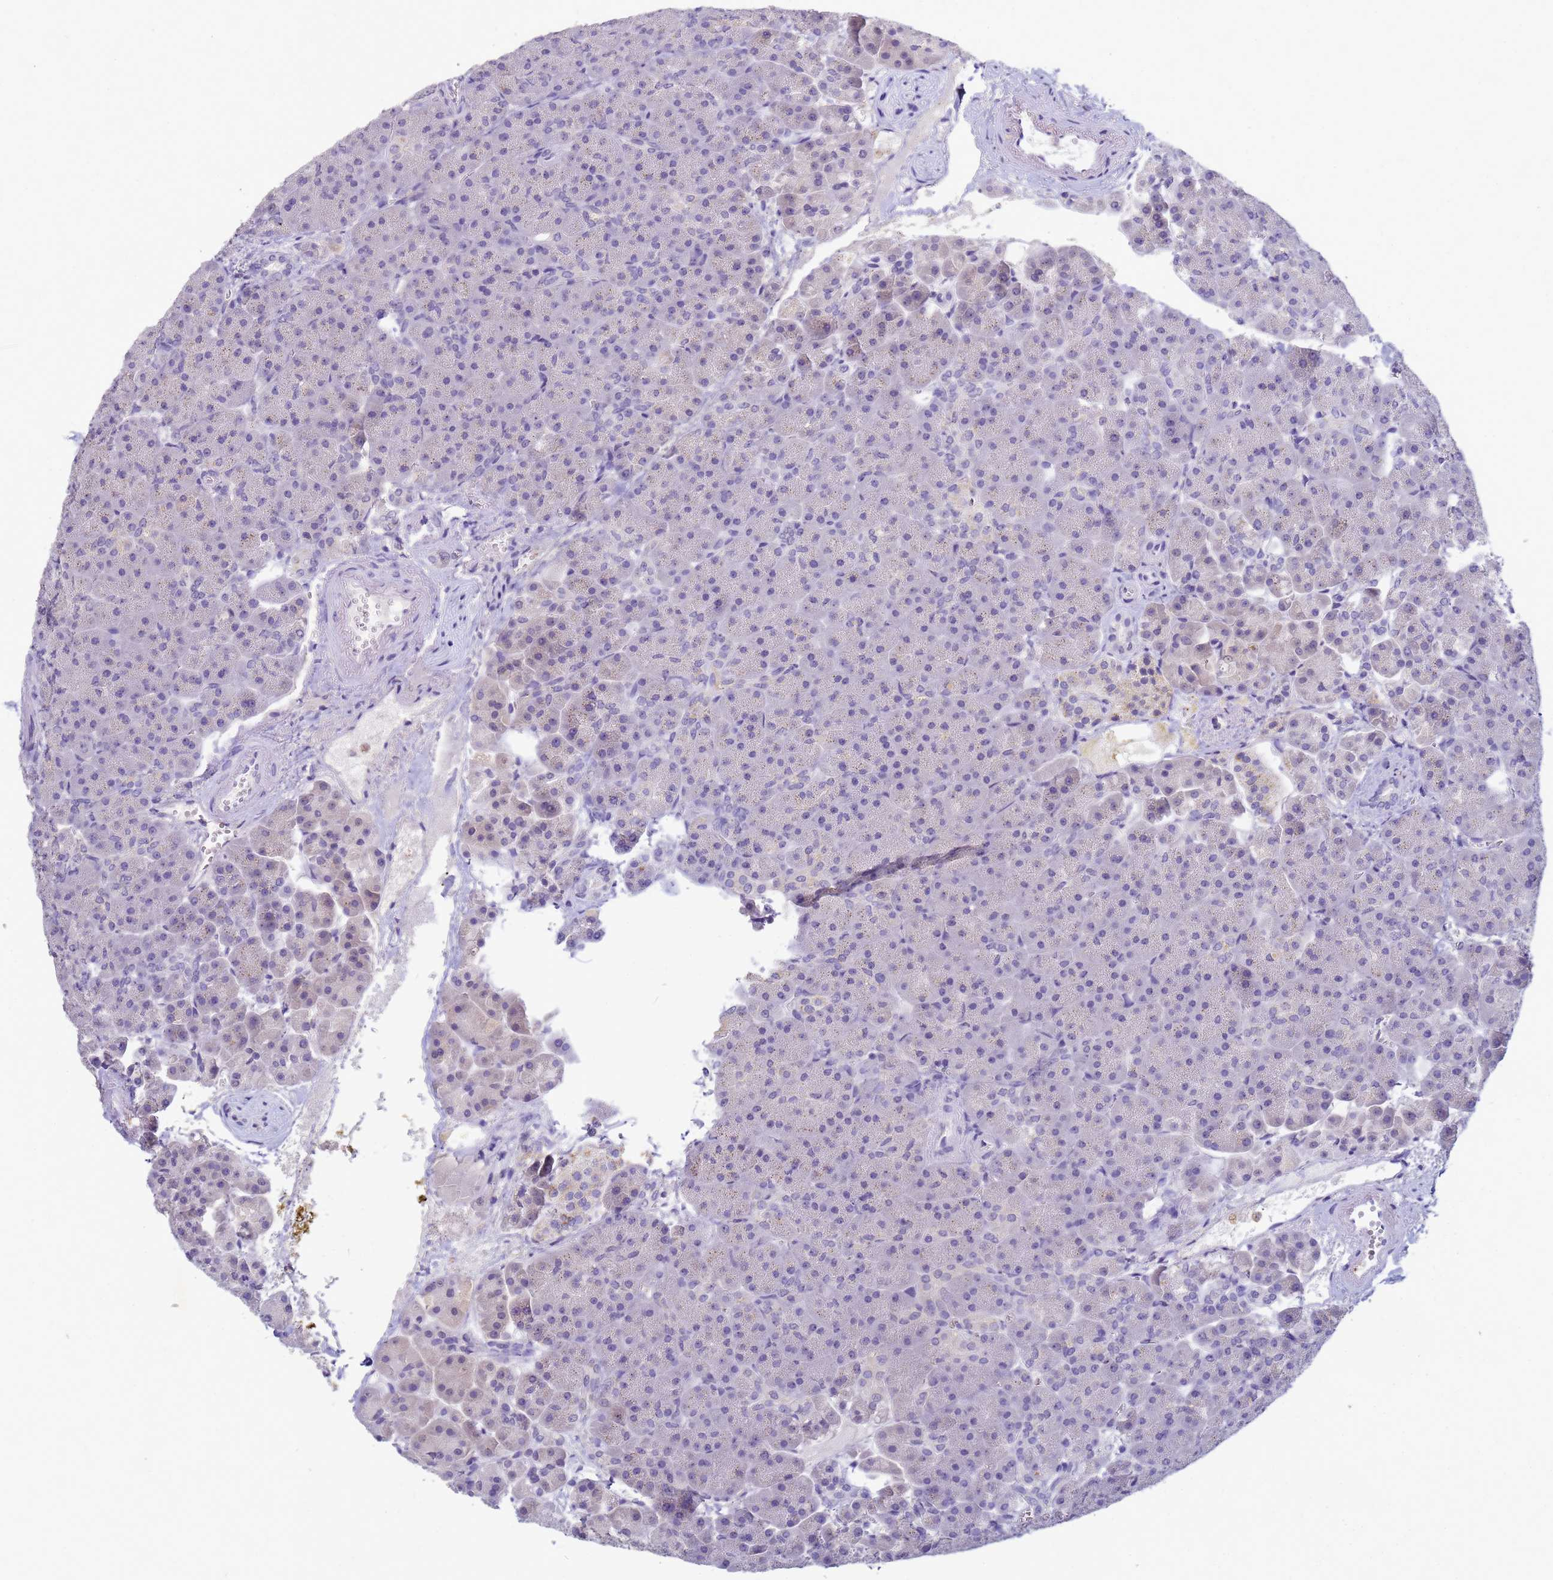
{"staining": {"intensity": "negative", "quantity": "none", "location": "none"}, "tissue": "pancreas", "cell_type": "Exocrine glandular cells", "image_type": "normal", "snomed": [{"axis": "morphology", "description": "Normal tissue, NOS"}, {"axis": "topography", "description": "Pancreas"}], "caption": "Protein analysis of benign pancreas reveals no significant positivity in exocrine glandular cells.", "gene": "B3GNT8", "patient": {"sex": "female", "age": 74}}